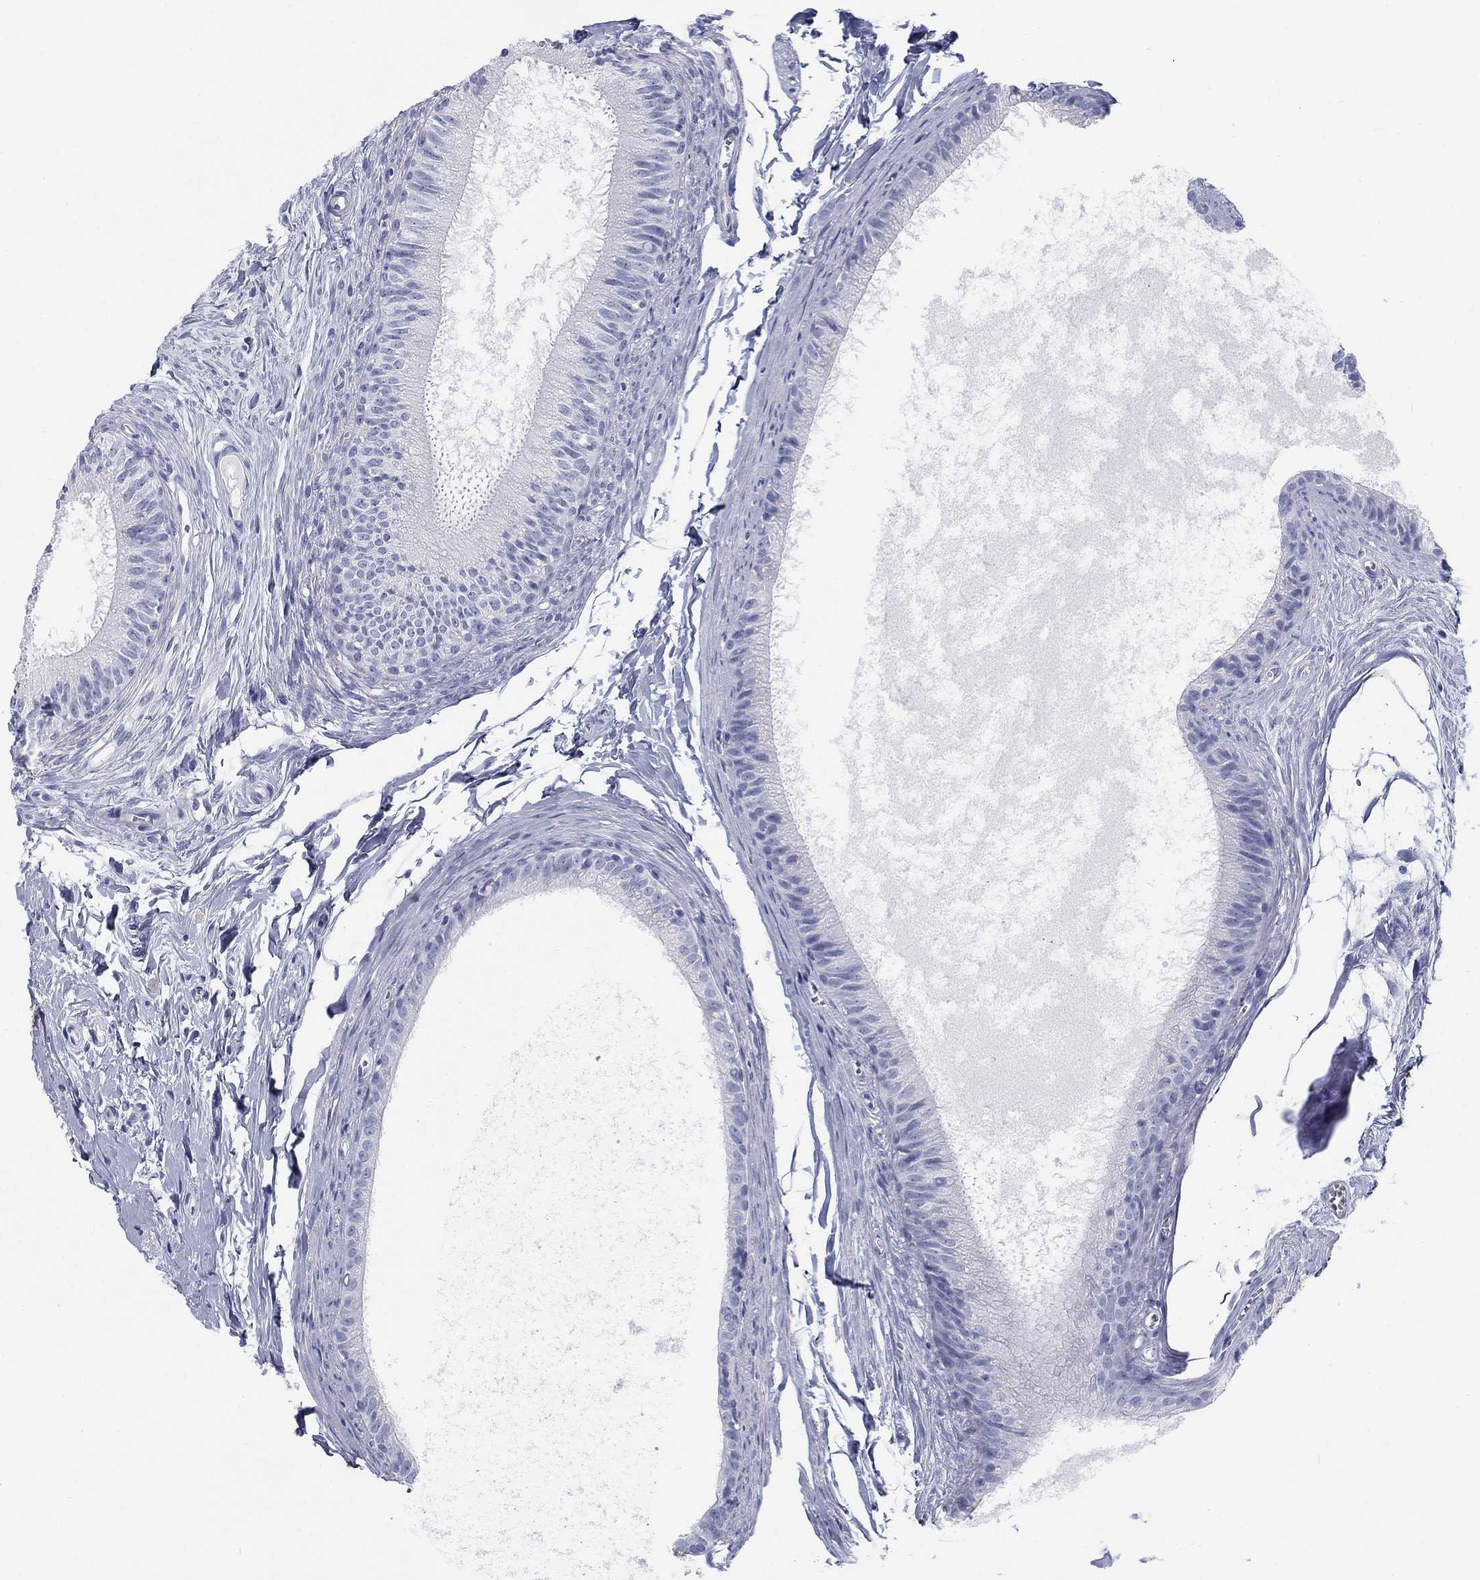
{"staining": {"intensity": "negative", "quantity": "none", "location": "none"}, "tissue": "epididymis", "cell_type": "Glandular cells", "image_type": "normal", "snomed": [{"axis": "morphology", "description": "Normal tissue, NOS"}, {"axis": "topography", "description": "Epididymis"}], "caption": "A high-resolution image shows immunohistochemistry staining of benign epididymis, which shows no significant expression in glandular cells.", "gene": "CALB1", "patient": {"sex": "male", "age": 51}}